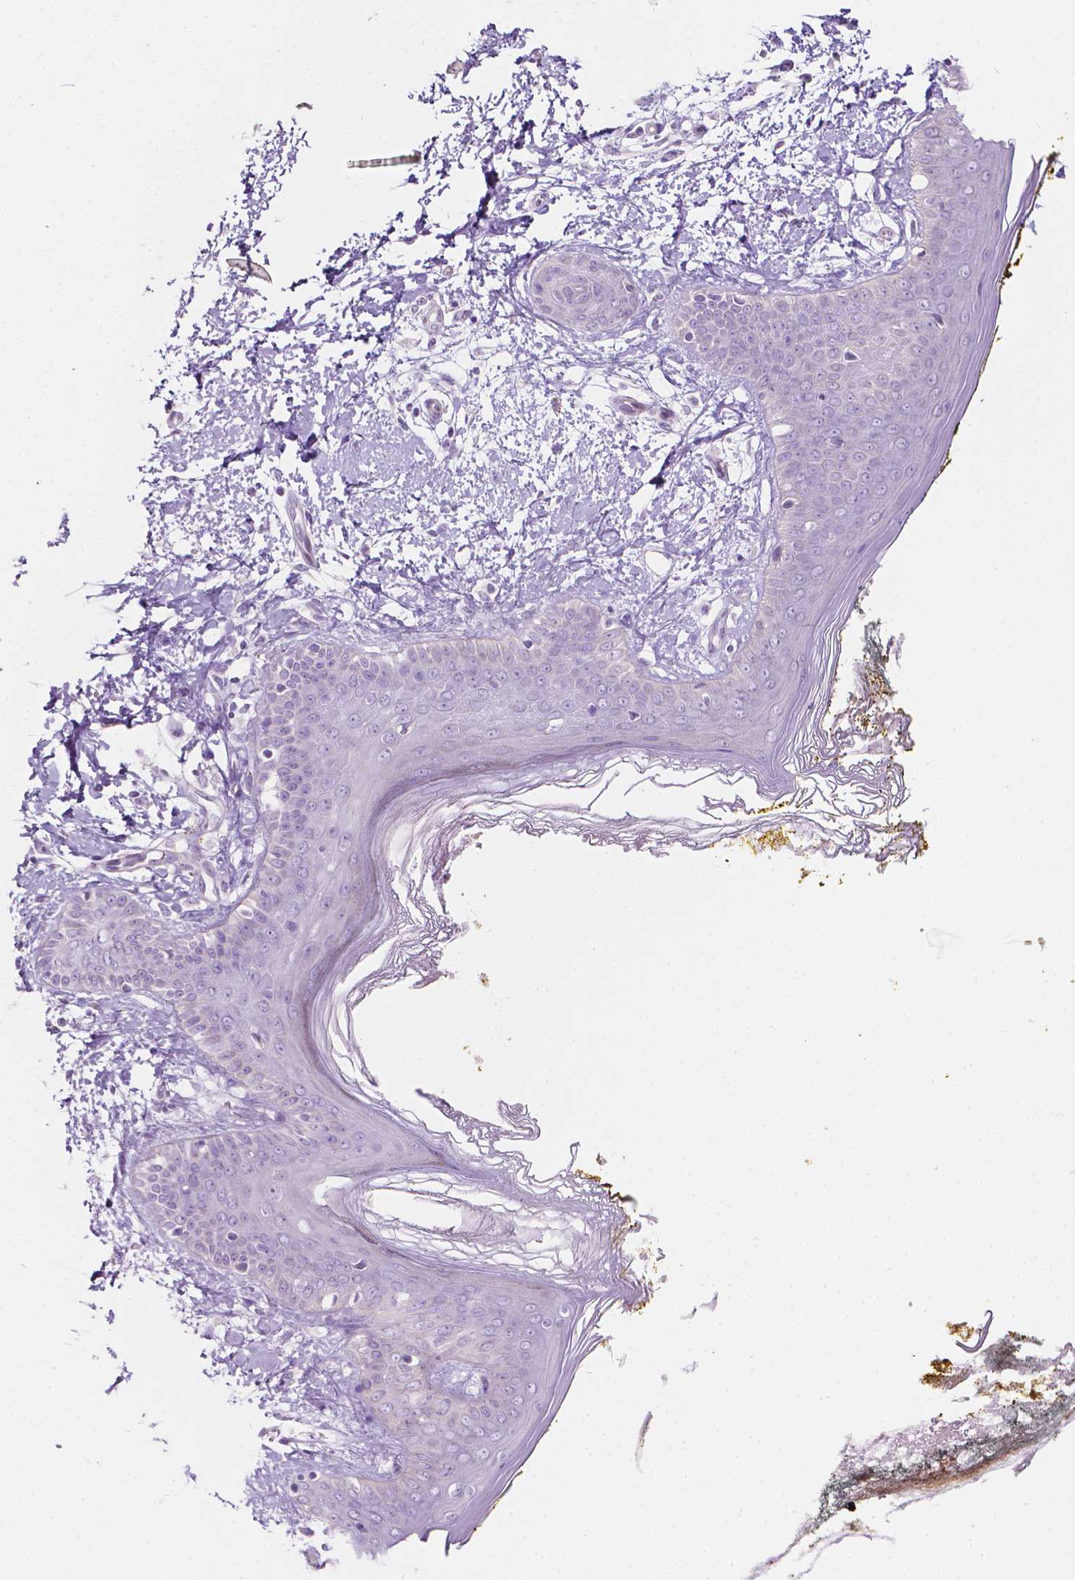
{"staining": {"intensity": "weak", "quantity": "<25%", "location": "cytoplasmic/membranous"}, "tissue": "skin", "cell_type": "Fibroblasts", "image_type": "normal", "snomed": [{"axis": "morphology", "description": "Normal tissue, NOS"}, {"axis": "topography", "description": "Skin"}], "caption": "Image shows no protein positivity in fibroblasts of unremarkable skin. The staining was performed using DAB to visualize the protein expression in brown, while the nuclei were stained in blue with hematoxylin (Magnification: 20x).", "gene": "NOS1AP", "patient": {"sex": "female", "age": 34}}